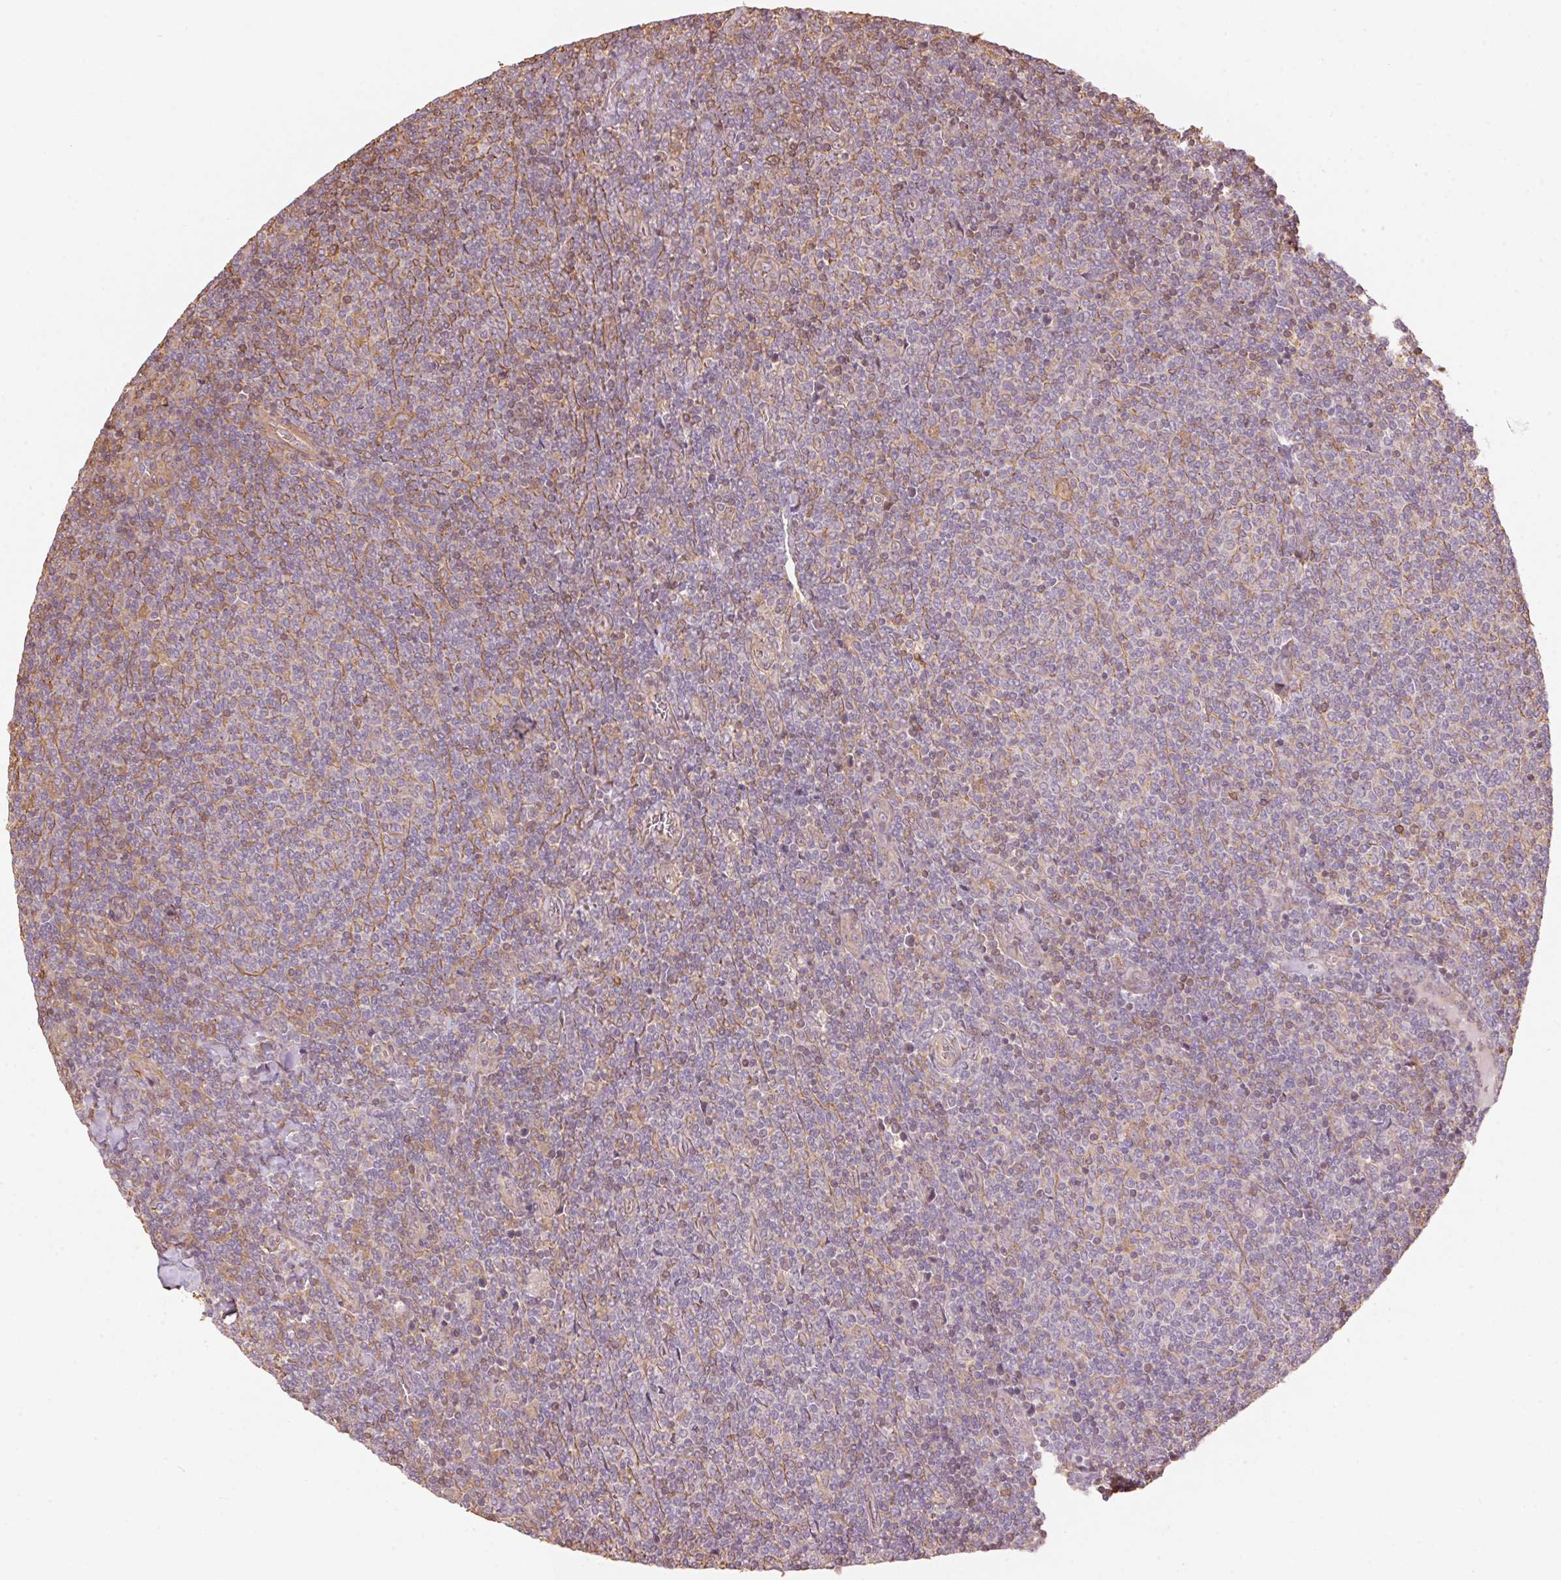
{"staining": {"intensity": "negative", "quantity": "none", "location": "none"}, "tissue": "lymphoma", "cell_type": "Tumor cells", "image_type": "cancer", "snomed": [{"axis": "morphology", "description": "Malignant lymphoma, non-Hodgkin's type, Low grade"}, {"axis": "topography", "description": "Lymph node"}], "caption": "Tumor cells are negative for brown protein staining in low-grade malignant lymphoma, non-Hodgkin's type.", "gene": "QDPR", "patient": {"sex": "male", "age": 52}}